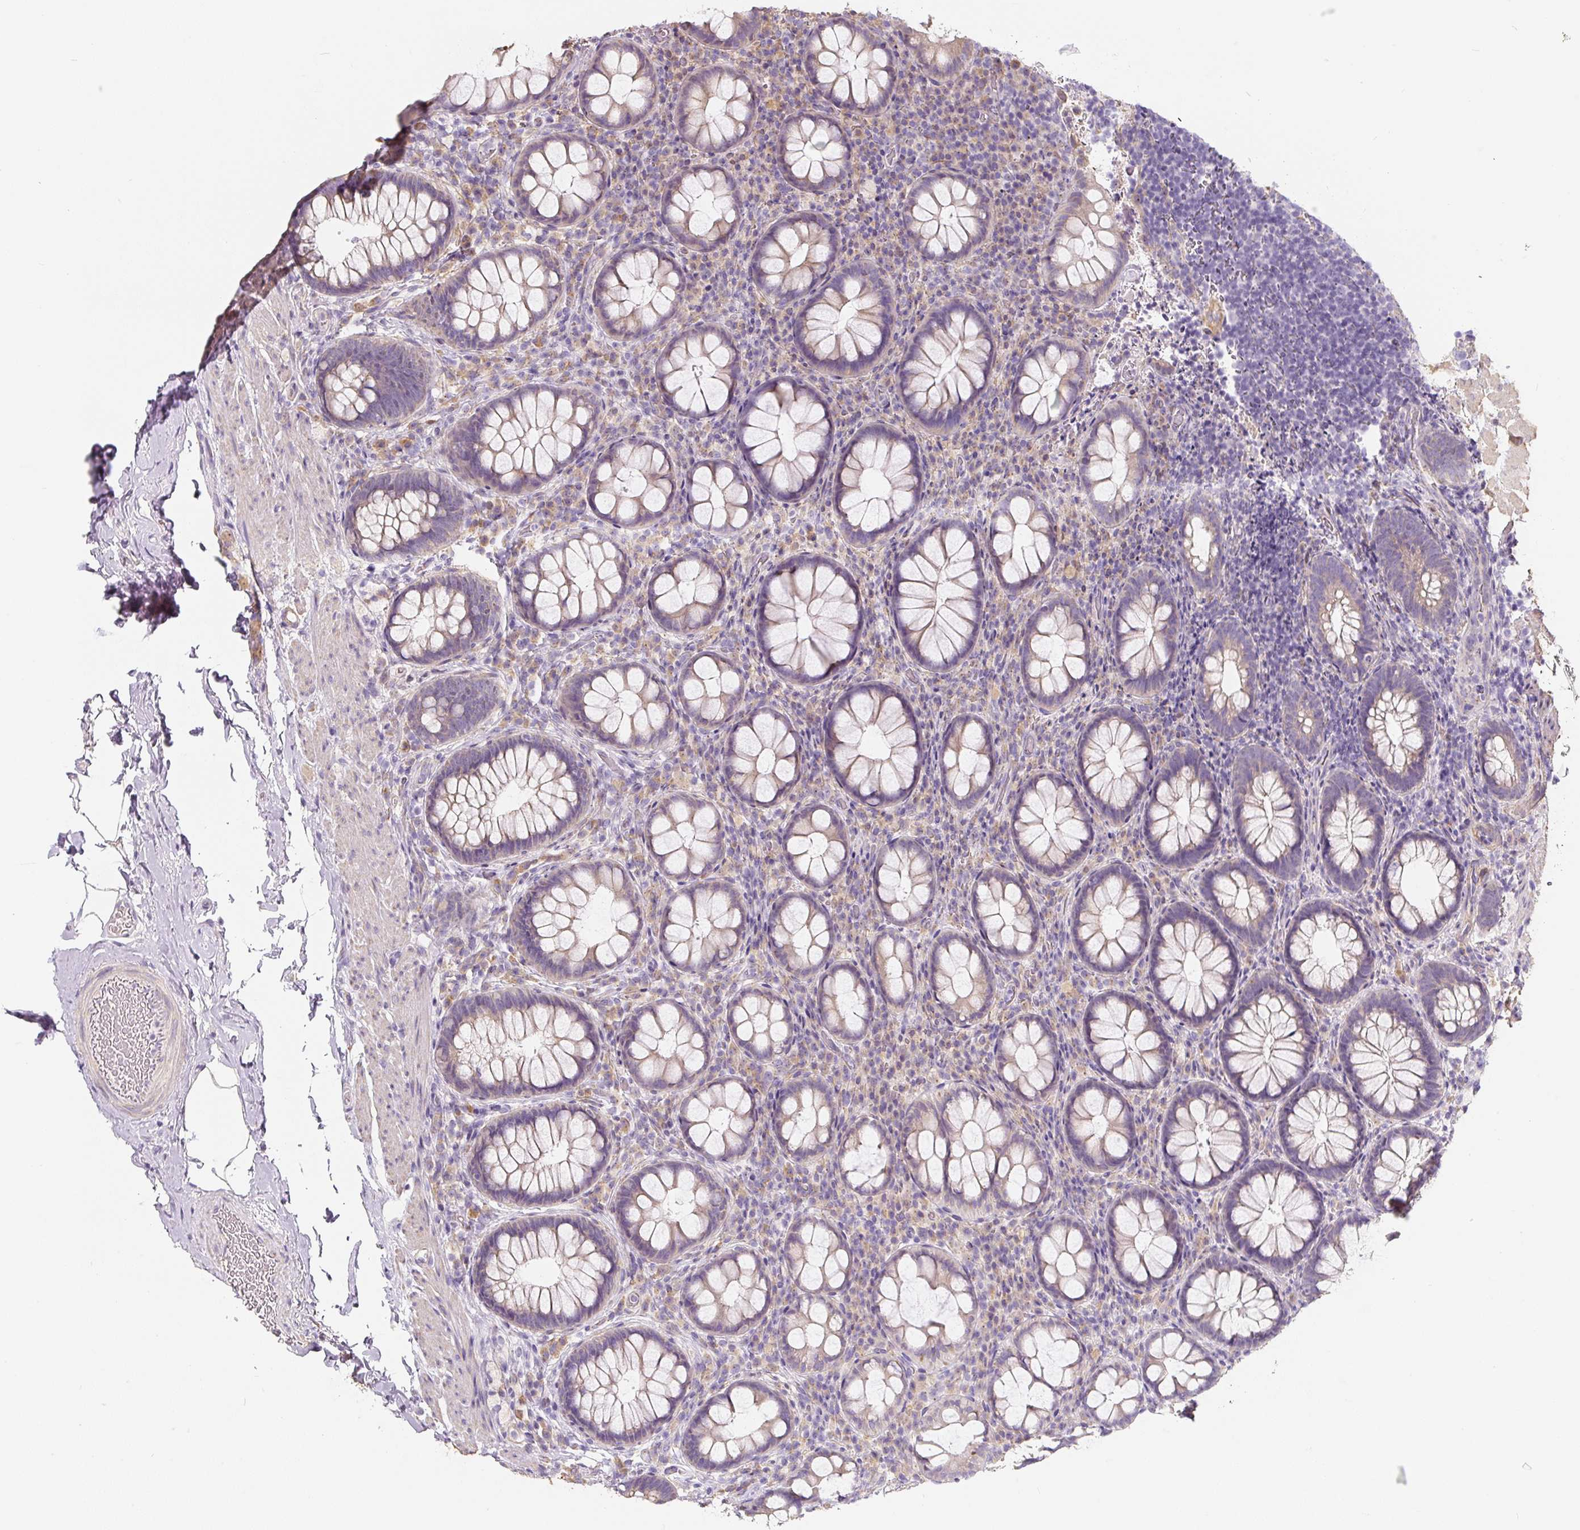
{"staining": {"intensity": "weak", "quantity": ">75%", "location": "cytoplasmic/membranous"}, "tissue": "rectum", "cell_type": "Glandular cells", "image_type": "normal", "snomed": [{"axis": "morphology", "description": "Normal tissue, NOS"}, {"axis": "topography", "description": "Rectum"}], "caption": "Benign rectum reveals weak cytoplasmic/membranous expression in about >75% of glandular cells.", "gene": "PWWP3B", "patient": {"sex": "female", "age": 69}}